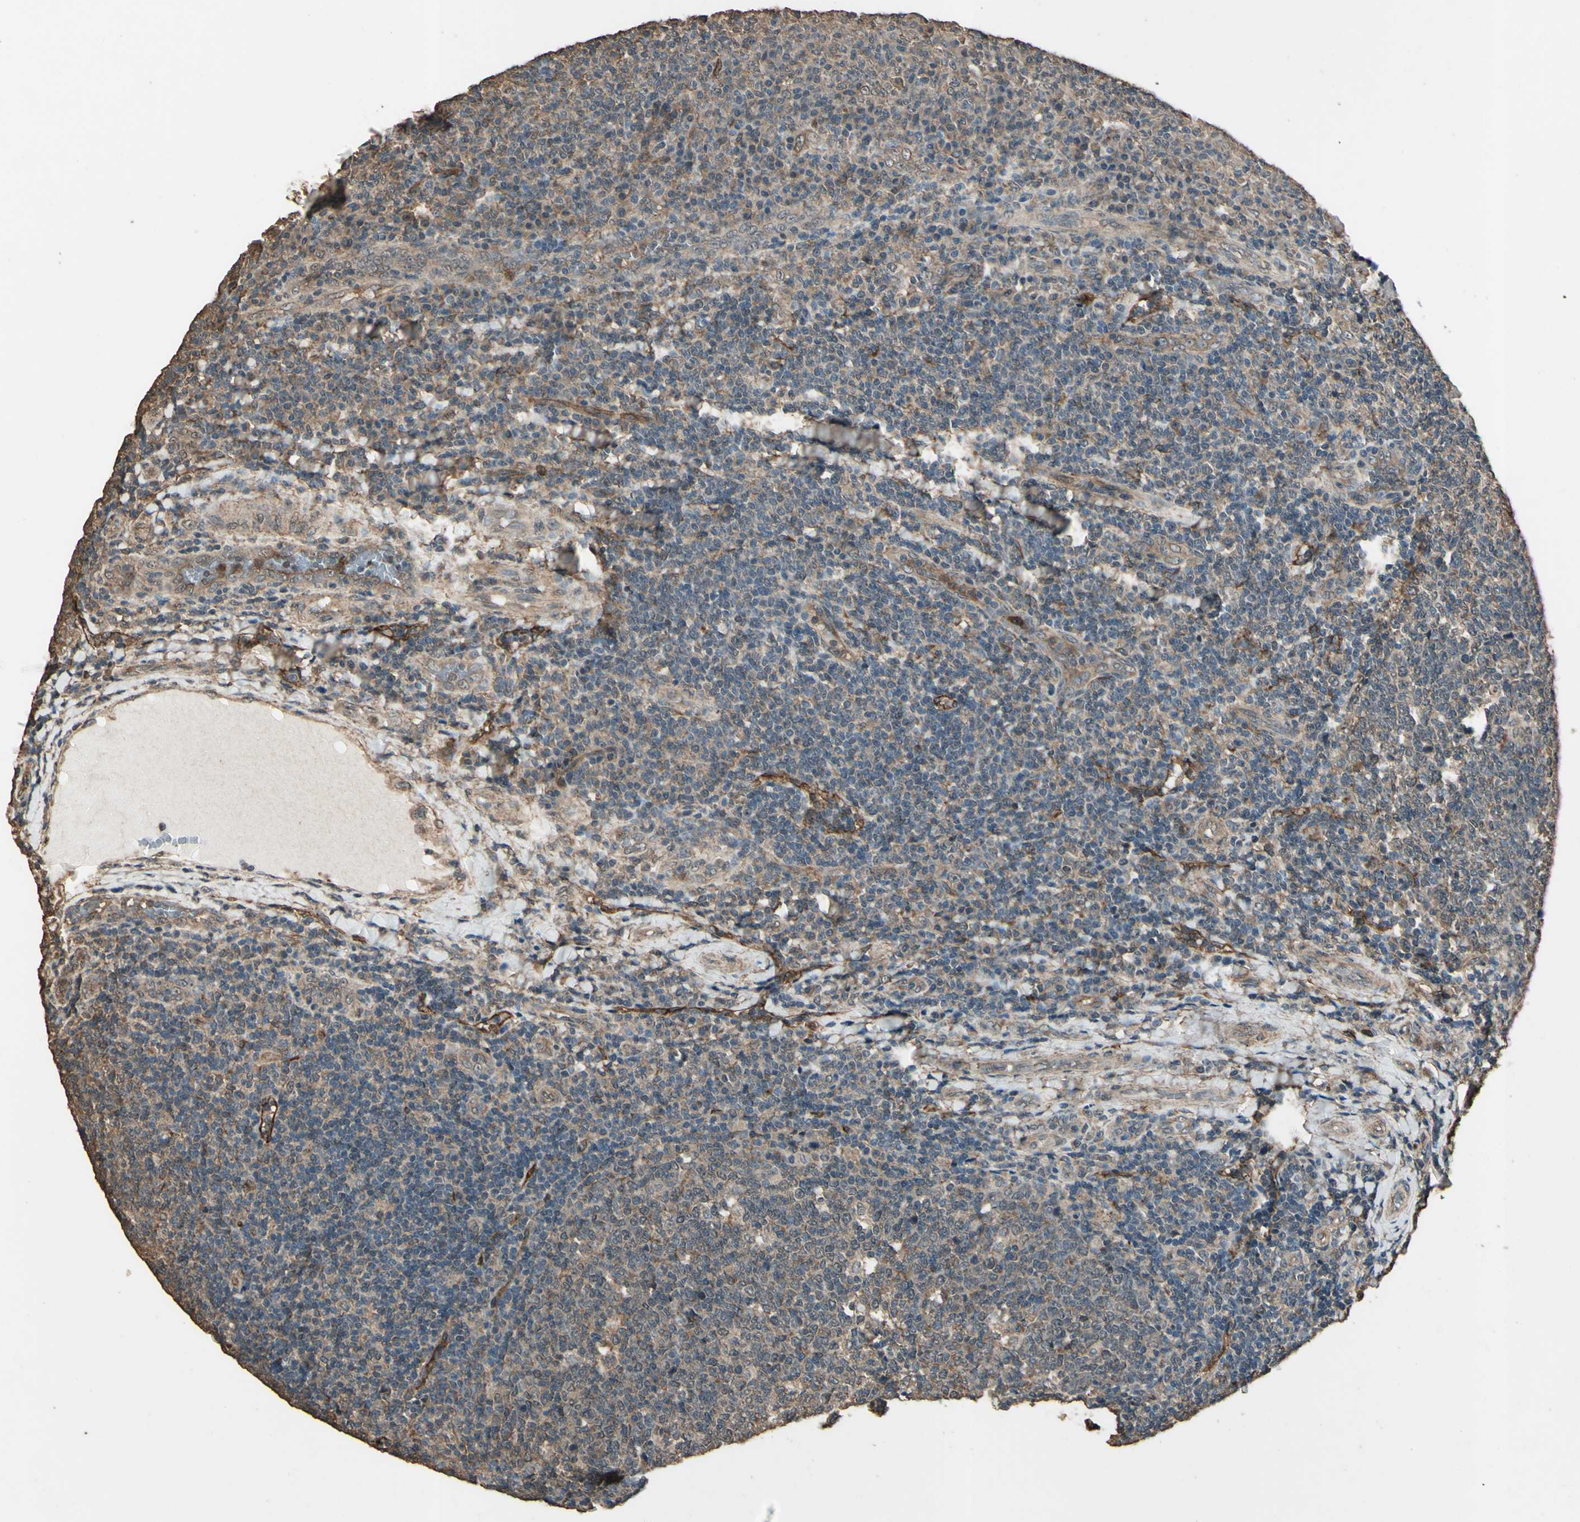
{"staining": {"intensity": "moderate", "quantity": ">75%", "location": "cytoplasmic/membranous"}, "tissue": "tonsil", "cell_type": "Germinal center cells", "image_type": "normal", "snomed": [{"axis": "morphology", "description": "Normal tissue, NOS"}, {"axis": "topography", "description": "Tonsil"}], "caption": "A medium amount of moderate cytoplasmic/membranous positivity is present in approximately >75% of germinal center cells in normal tonsil. (brown staining indicates protein expression, while blue staining denotes nuclei).", "gene": "TSPO", "patient": {"sex": "male", "age": 17}}